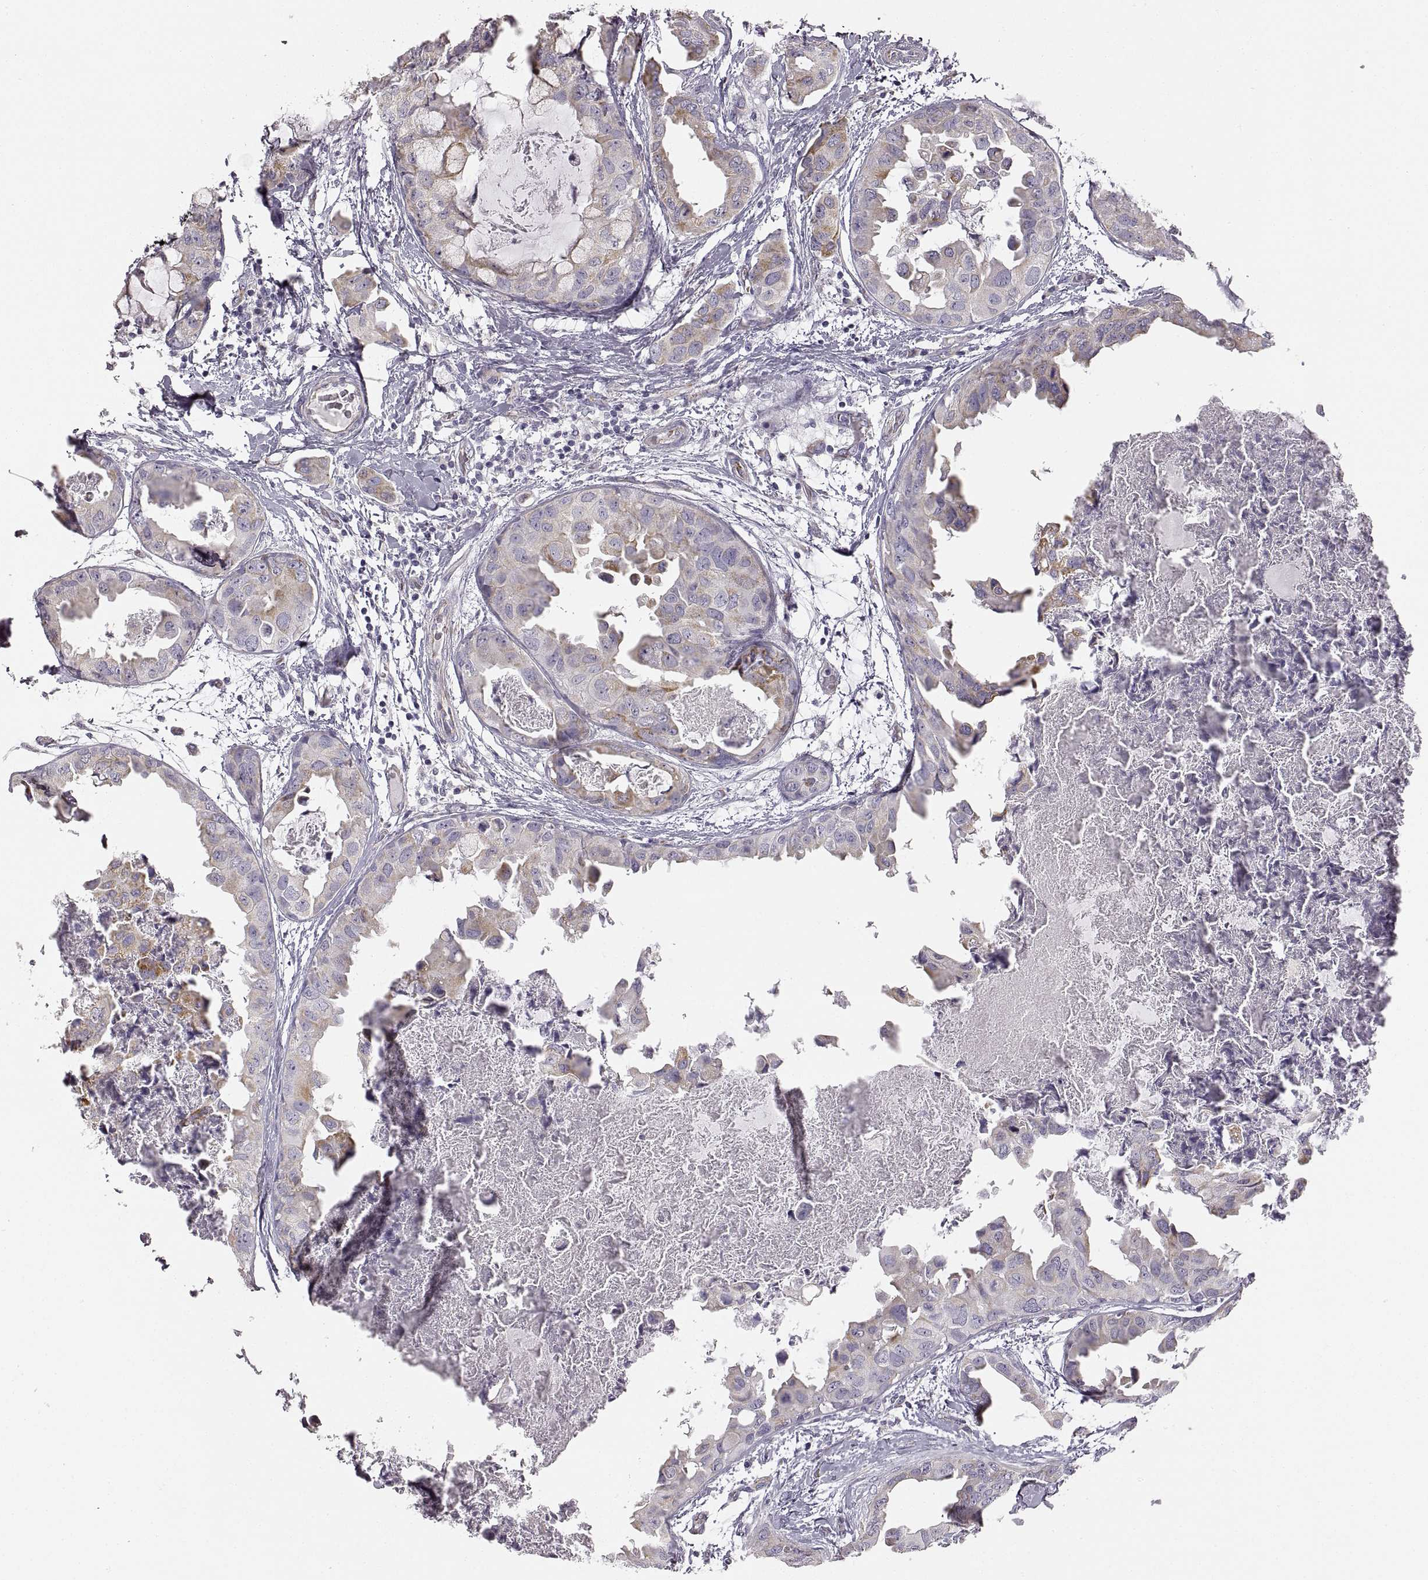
{"staining": {"intensity": "weak", "quantity": "<25%", "location": "cytoplasmic/membranous"}, "tissue": "breast cancer", "cell_type": "Tumor cells", "image_type": "cancer", "snomed": [{"axis": "morphology", "description": "Normal tissue, NOS"}, {"axis": "morphology", "description": "Duct carcinoma"}, {"axis": "topography", "description": "Breast"}], "caption": "Protein analysis of breast intraductal carcinoma displays no significant staining in tumor cells.", "gene": "RDH13", "patient": {"sex": "female", "age": 40}}